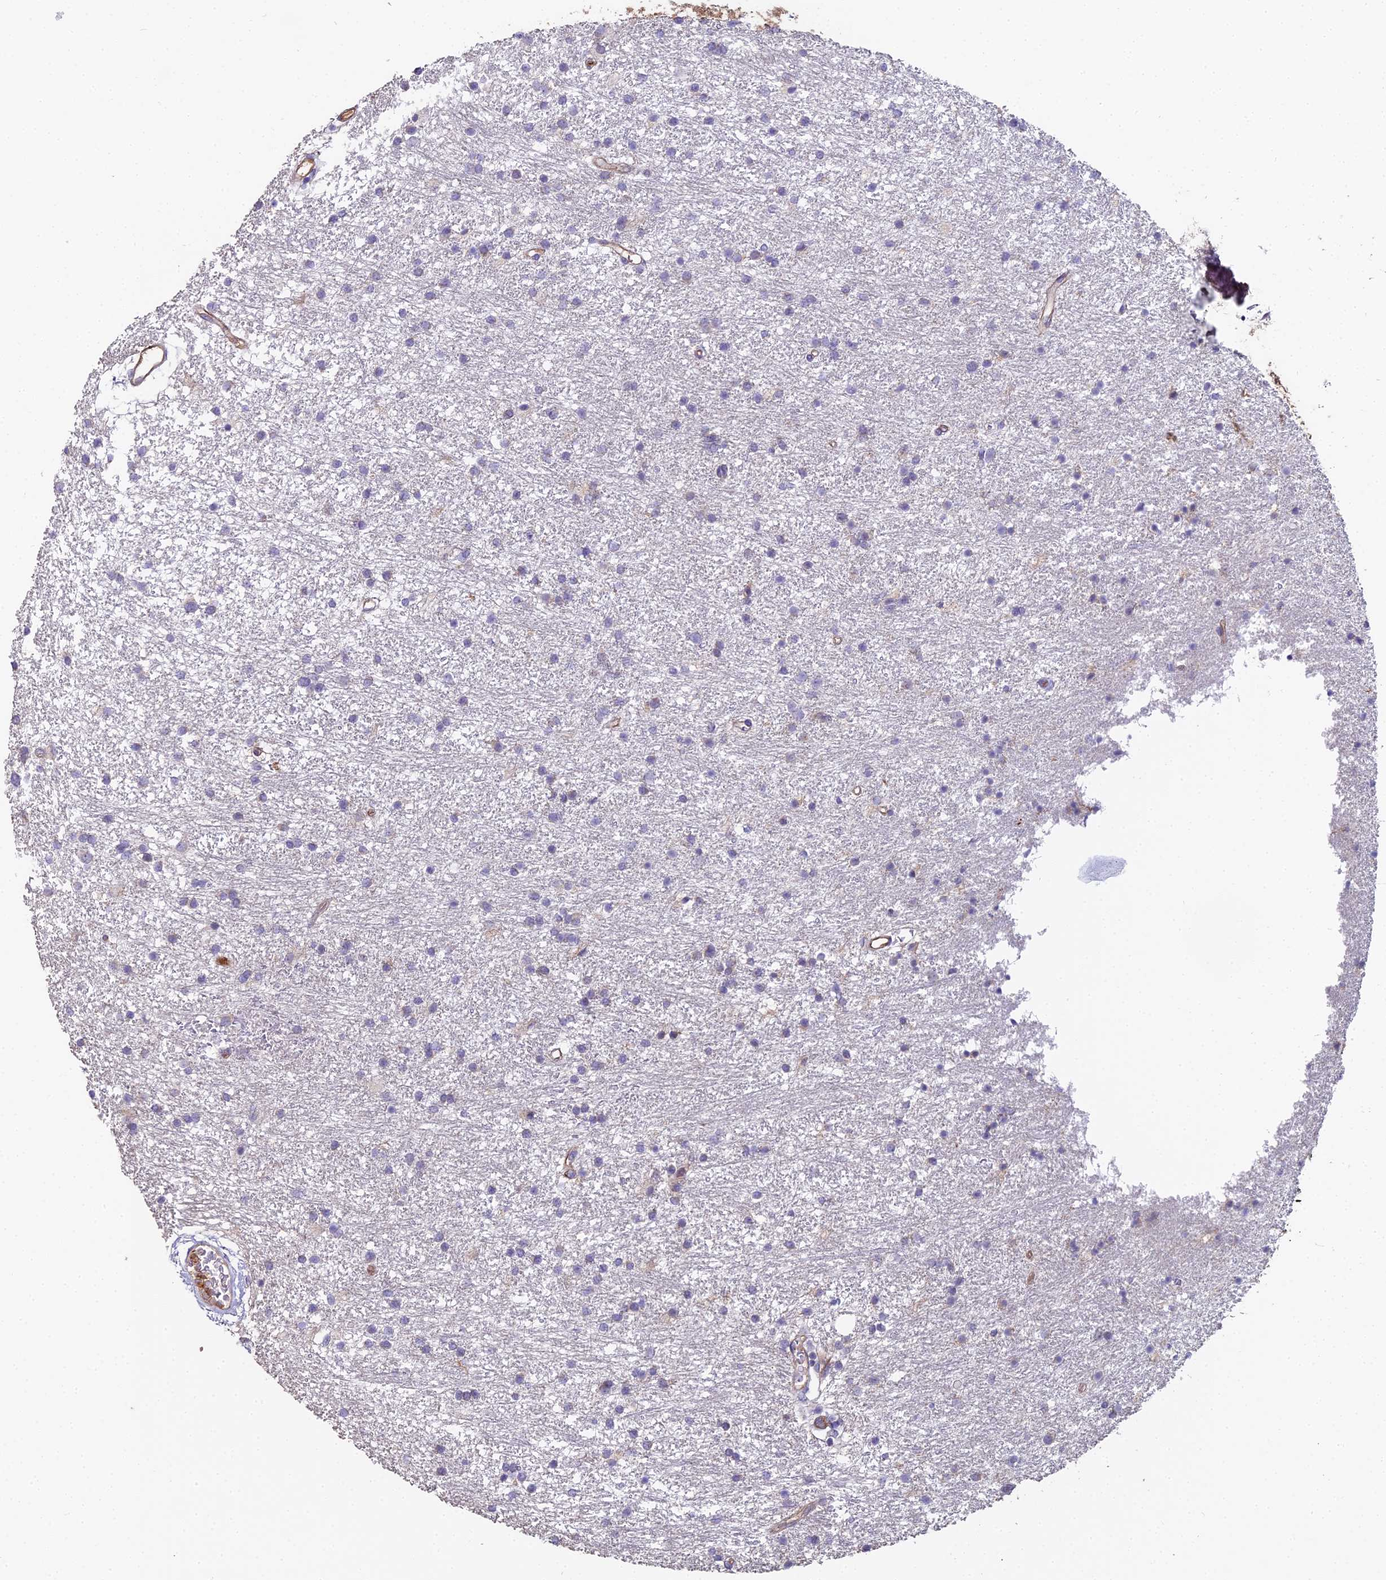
{"staining": {"intensity": "negative", "quantity": "none", "location": "none"}, "tissue": "glioma", "cell_type": "Tumor cells", "image_type": "cancer", "snomed": [{"axis": "morphology", "description": "Glioma, malignant, High grade"}, {"axis": "topography", "description": "Brain"}], "caption": "High-grade glioma (malignant) stained for a protein using IHC exhibits no expression tumor cells.", "gene": "BEX4", "patient": {"sex": "male", "age": 77}}